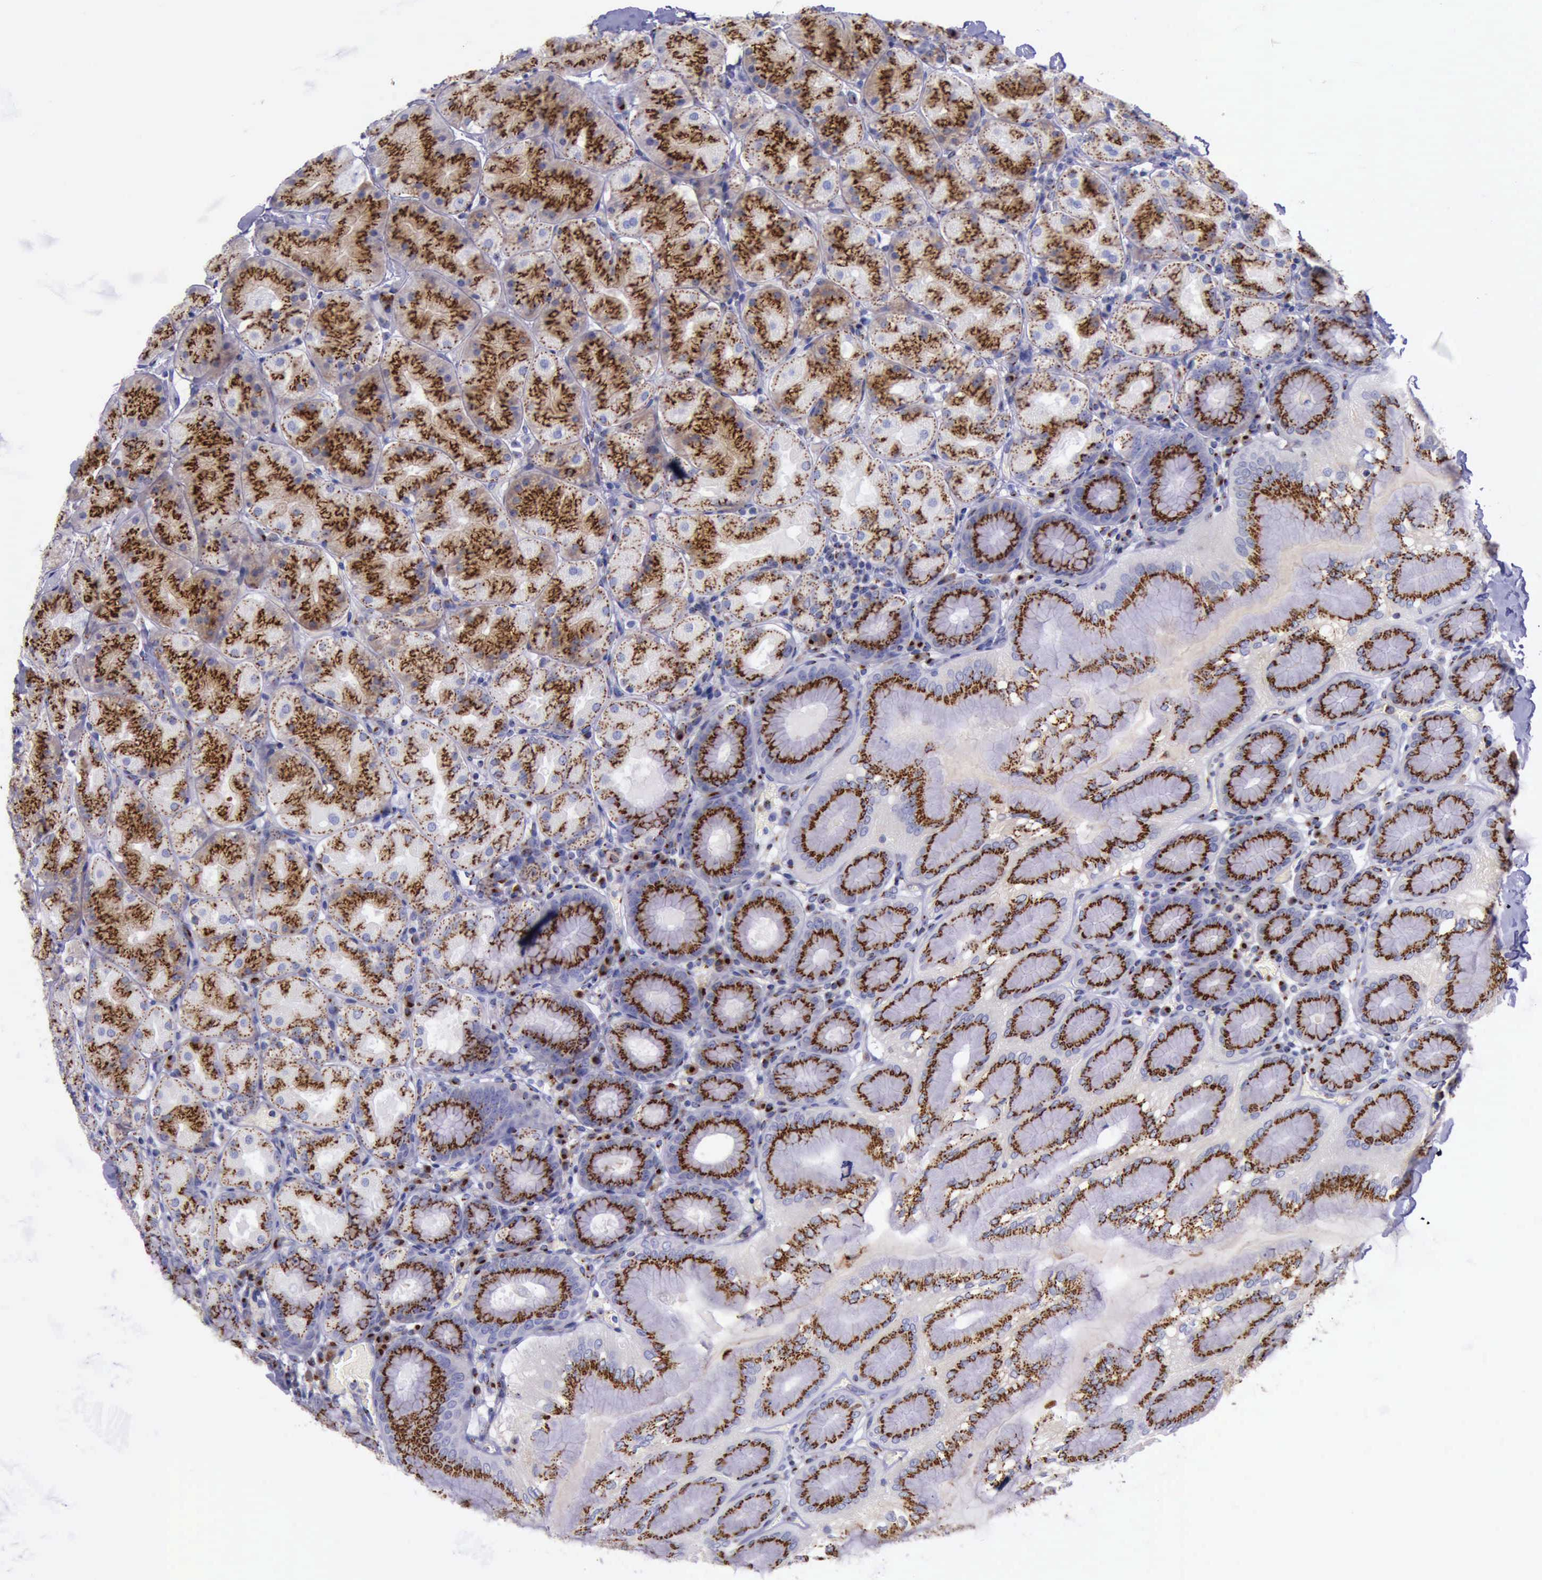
{"staining": {"intensity": "strong", "quantity": ">75%", "location": "cytoplasmic/membranous"}, "tissue": "stomach", "cell_type": "Glandular cells", "image_type": "normal", "snomed": [{"axis": "morphology", "description": "Normal tissue, NOS"}, {"axis": "topography", "description": "Stomach, upper"}, {"axis": "topography", "description": "Stomach"}], "caption": "A micrograph of stomach stained for a protein exhibits strong cytoplasmic/membranous brown staining in glandular cells.", "gene": "GOLGA5", "patient": {"sex": "male", "age": 76}}